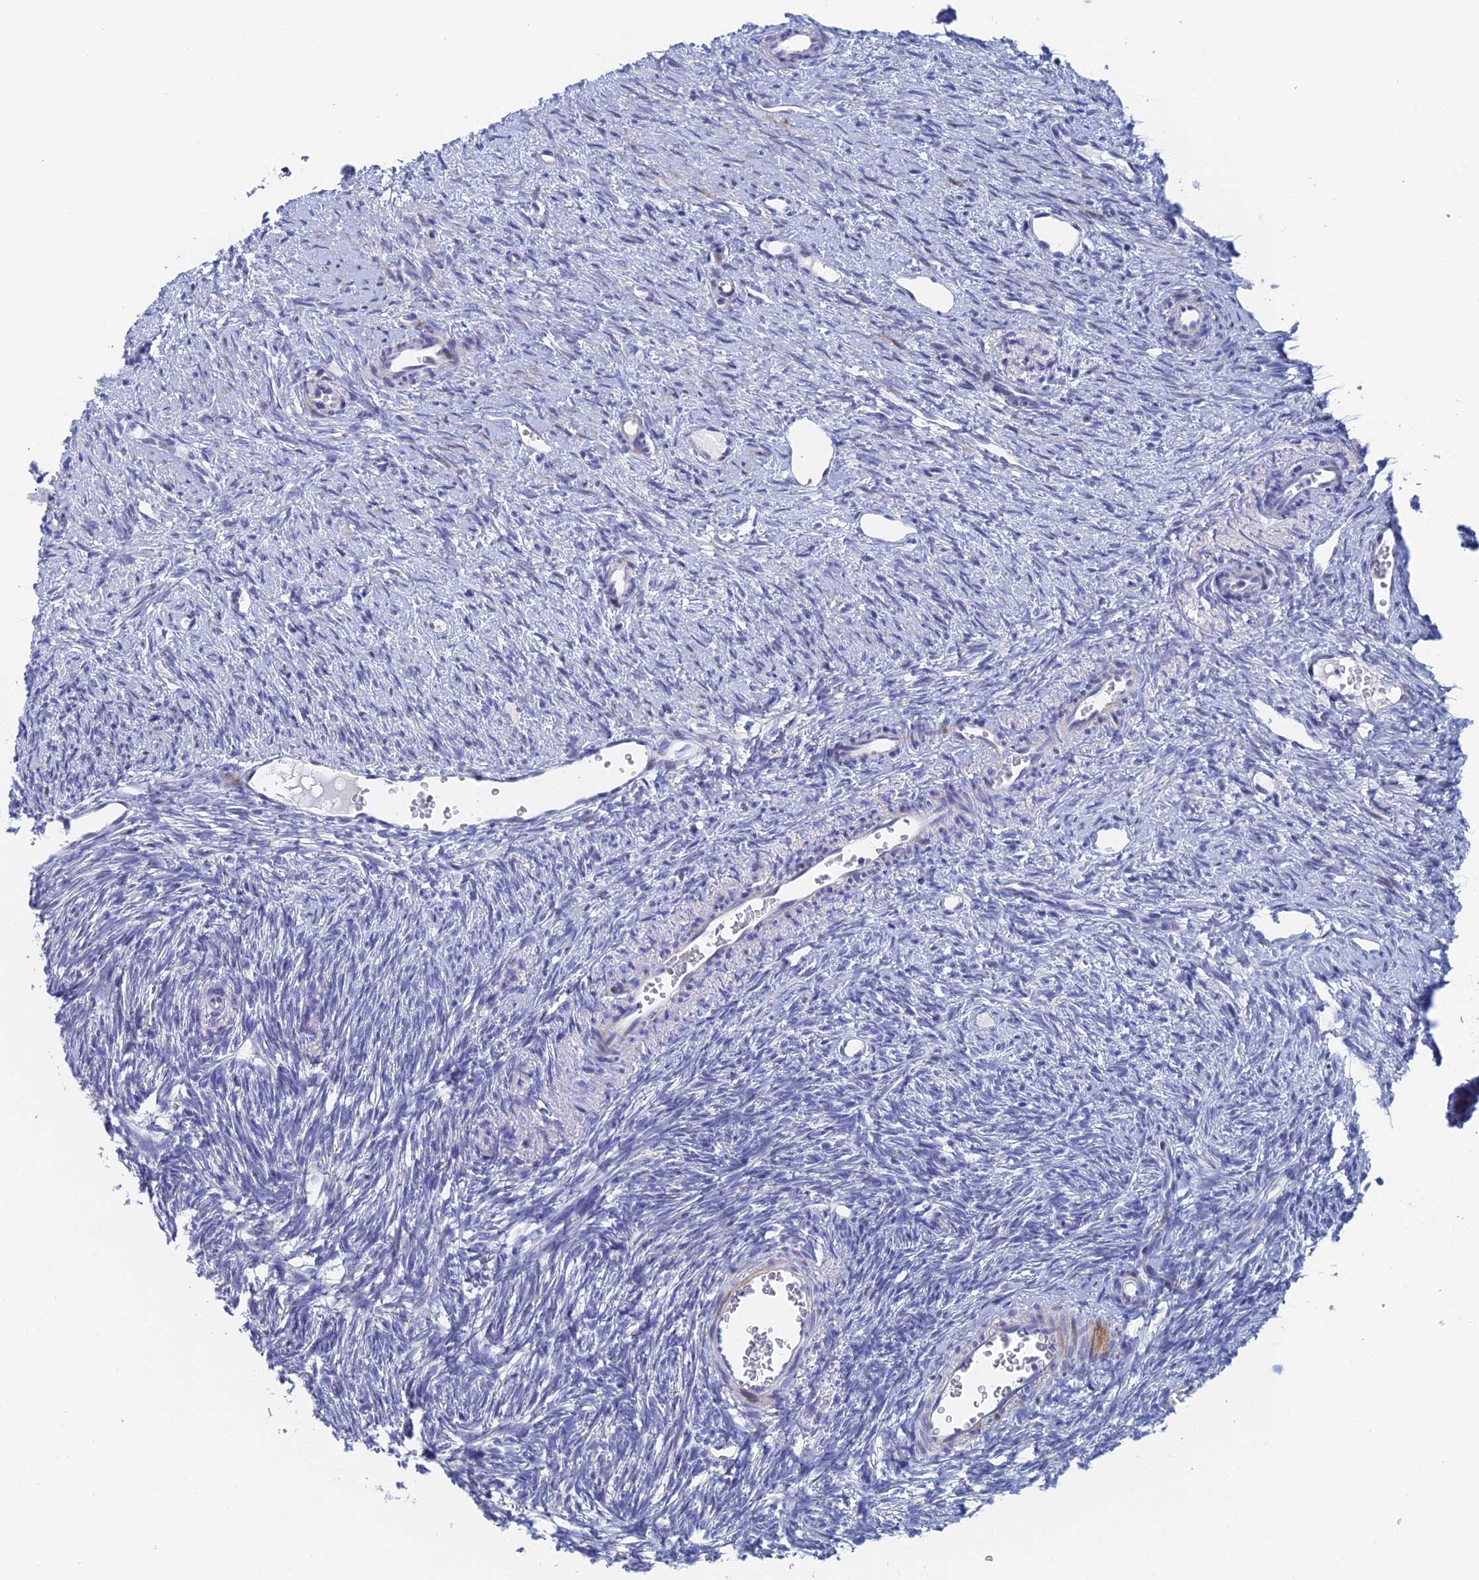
{"staining": {"intensity": "weak", "quantity": "<25%", "location": "nuclear"}, "tissue": "ovary", "cell_type": "Follicle cells", "image_type": "normal", "snomed": [{"axis": "morphology", "description": "Normal tissue, NOS"}, {"axis": "topography", "description": "Ovary"}], "caption": "IHC image of benign human ovary stained for a protein (brown), which reveals no staining in follicle cells. (Immunohistochemistry (ihc), brightfield microscopy, high magnification).", "gene": "DRGX", "patient": {"sex": "female", "age": 51}}